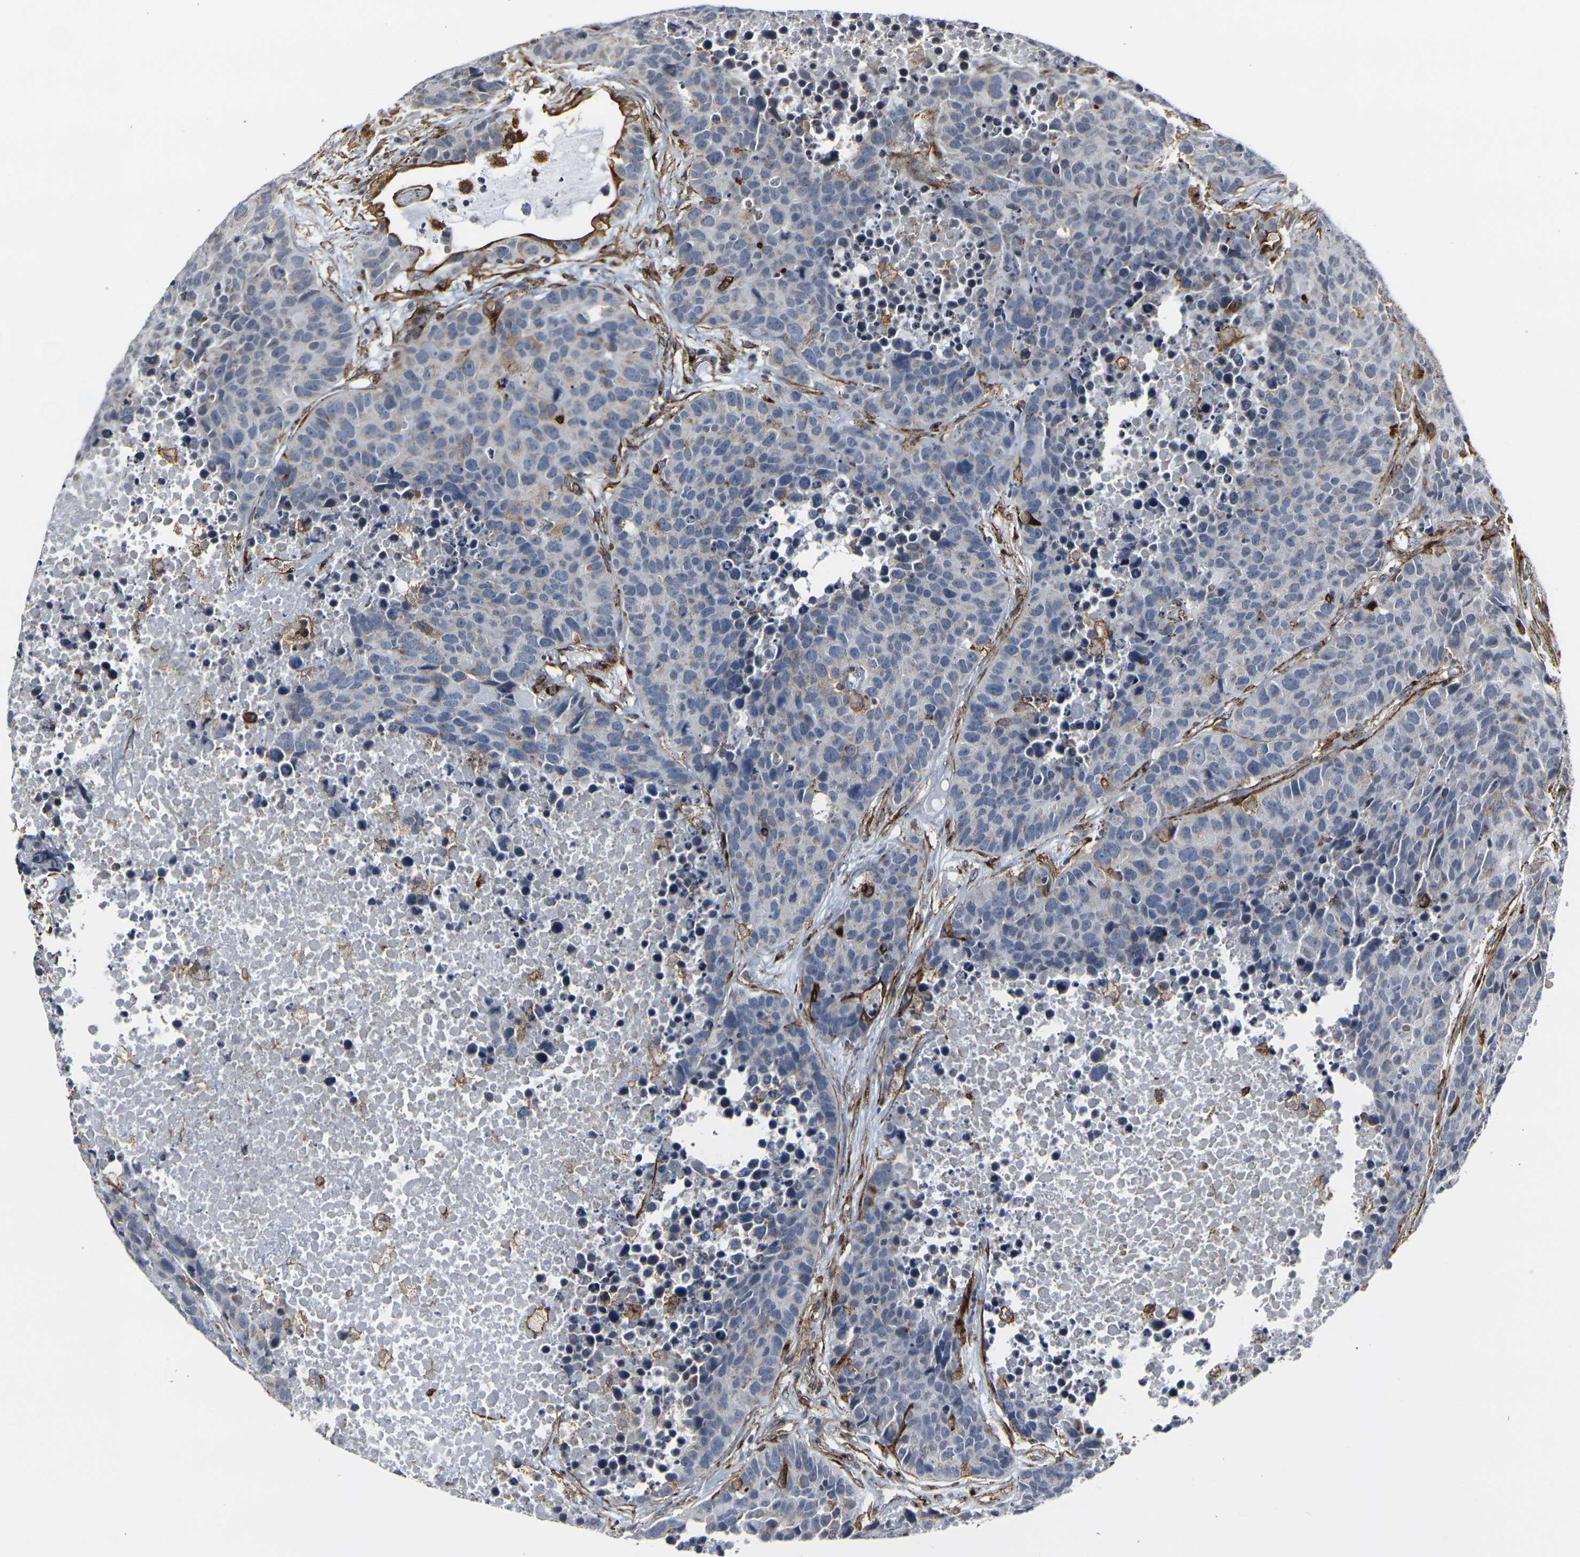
{"staining": {"intensity": "weak", "quantity": "25%-75%", "location": "cytoplasmic/membranous"}, "tissue": "carcinoid", "cell_type": "Tumor cells", "image_type": "cancer", "snomed": [{"axis": "morphology", "description": "Carcinoid, malignant, NOS"}, {"axis": "topography", "description": "Lung"}], "caption": "Immunohistochemistry (IHC) photomicrograph of human carcinoid stained for a protein (brown), which displays low levels of weak cytoplasmic/membranous positivity in about 25%-75% of tumor cells.", "gene": "MYOF", "patient": {"sex": "male", "age": 60}}